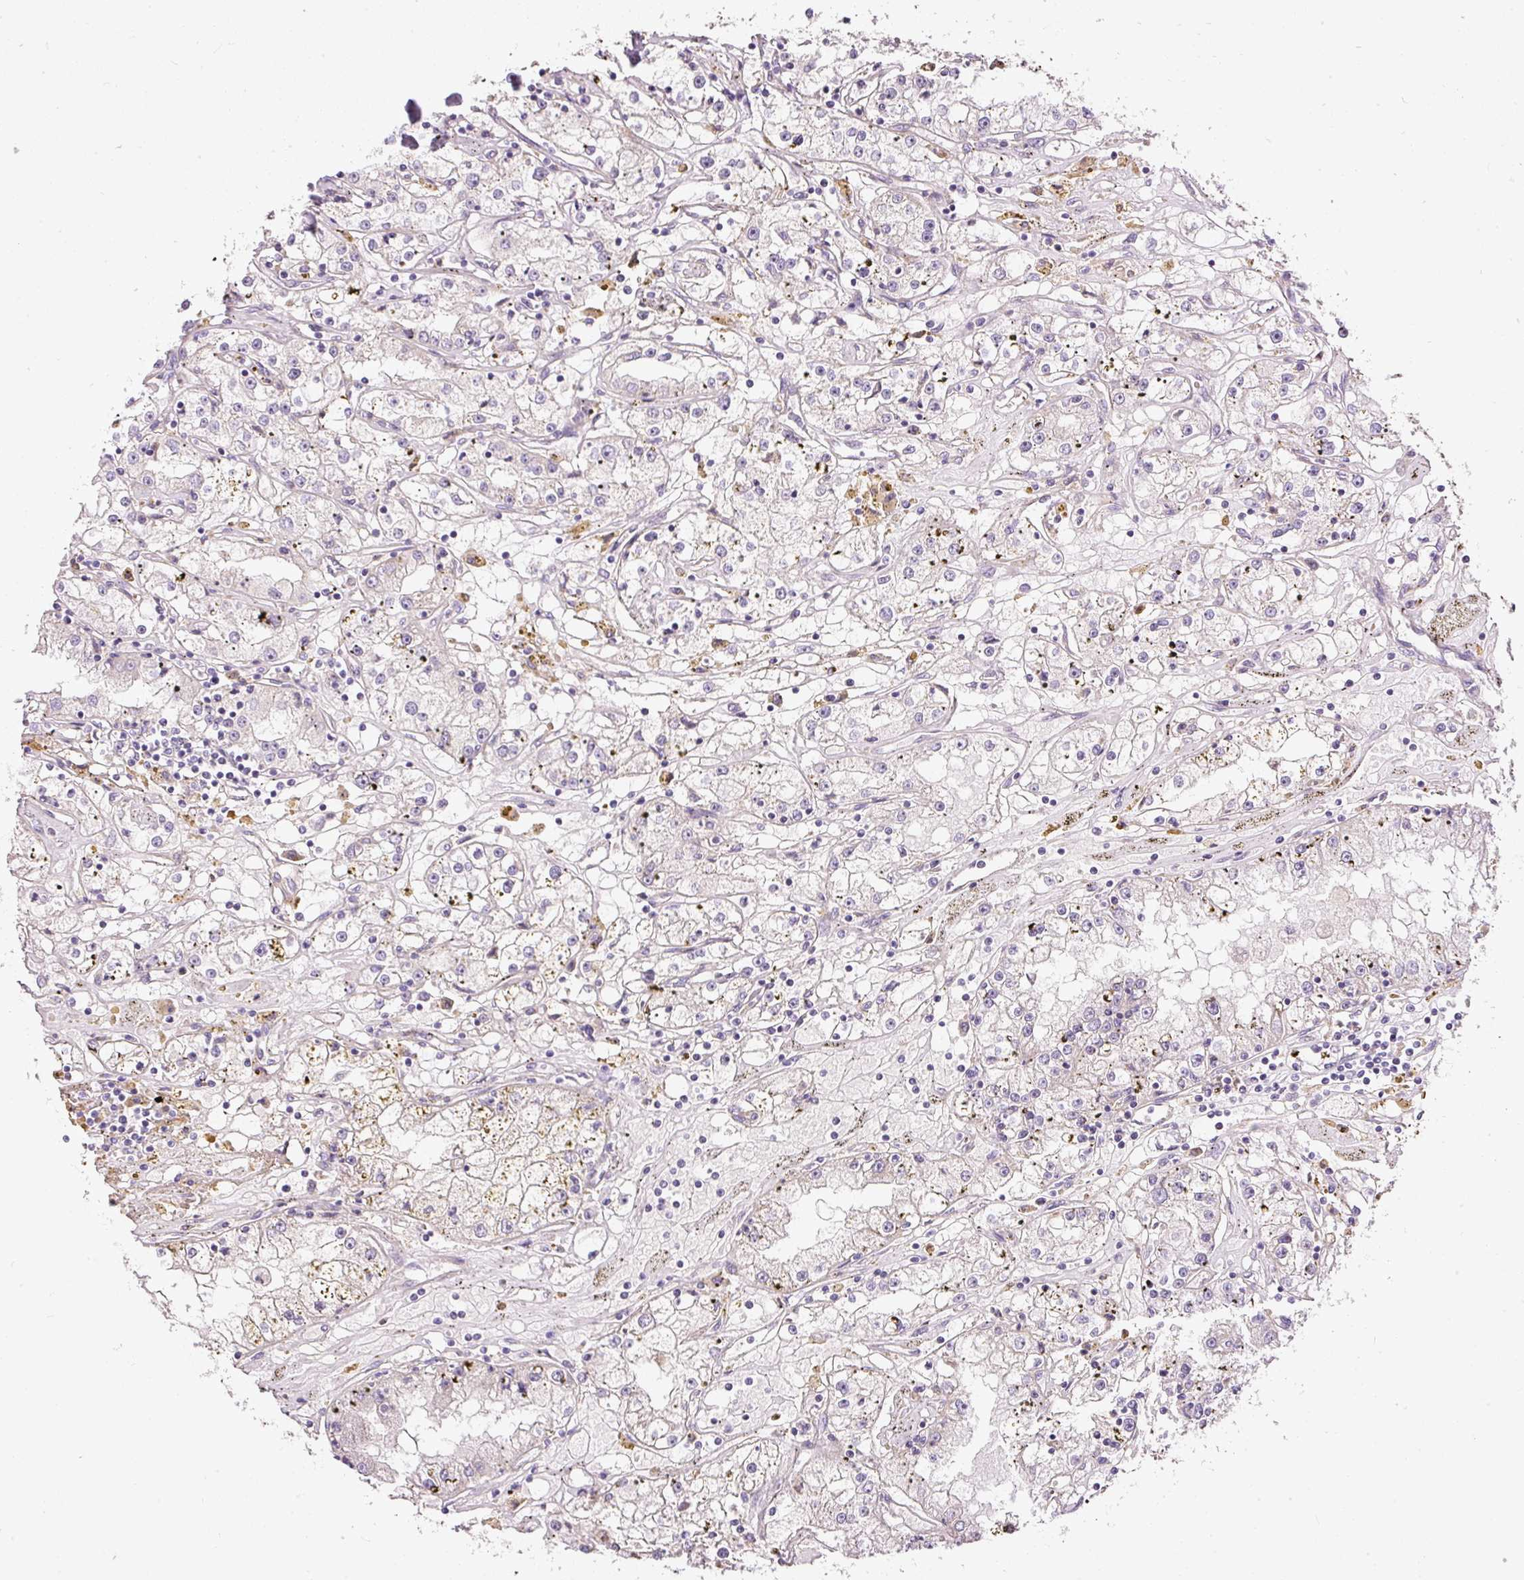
{"staining": {"intensity": "negative", "quantity": "none", "location": "none"}, "tissue": "renal cancer", "cell_type": "Tumor cells", "image_type": "cancer", "snomed": [{"axis": "morphology", "description": "Adenocarcinoma, NOS"}, {"axis": "topography", "description": "Kidney"}], "caption": "Immunohistochemistry histopathology image of neoplastic tissue: human adenocarcinoma (renal) stained with DAB (3,3'-diaminobenzidine) shows no significant protein expression in tumor cells. (IHC, brightfield microscopy, high magnification).", "gene": "KPNA5", "patient": {"sex": "male", "age": 56}}